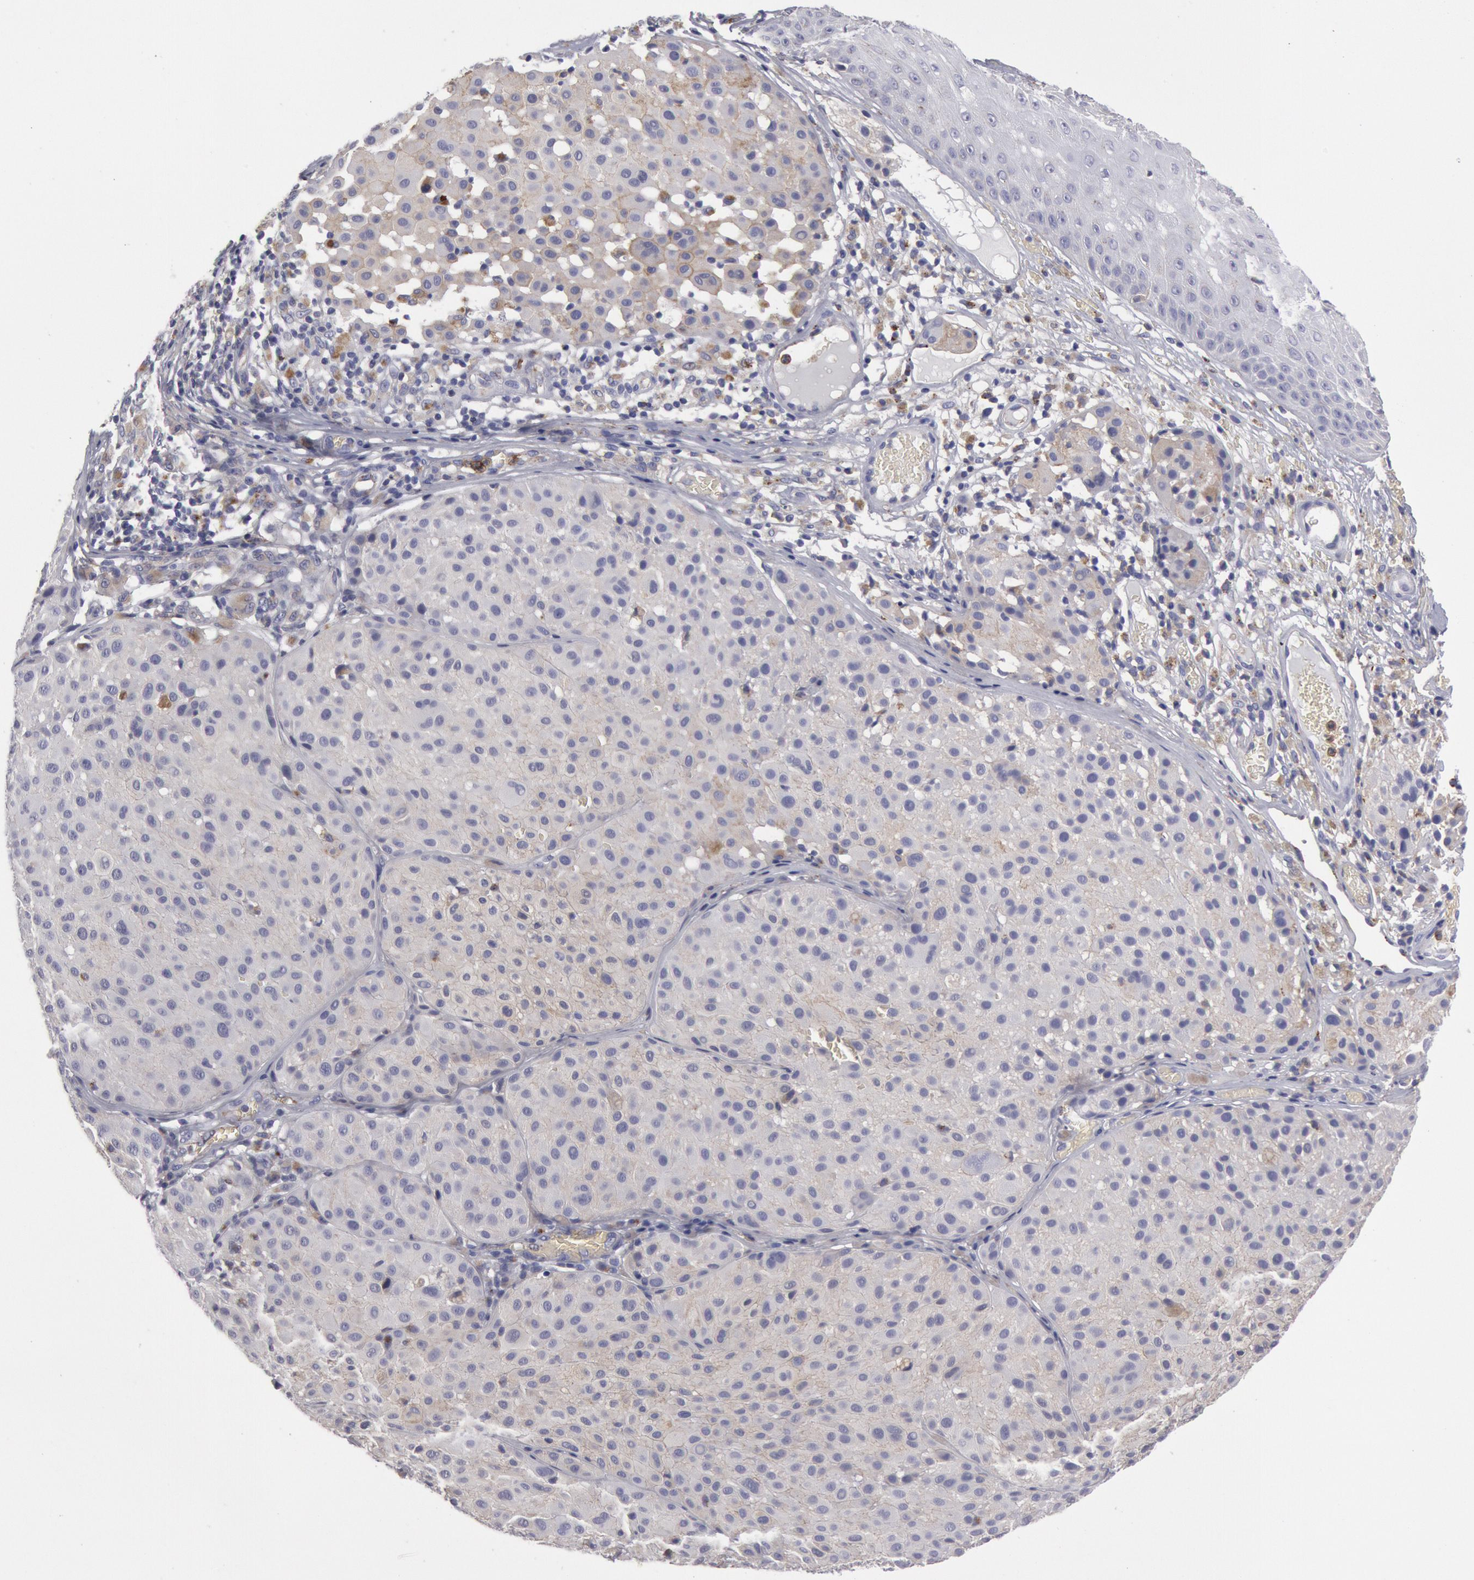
{"staining": {"intensity": "negative", "quantity": "none", "location": "none"}, "tissue": "melanoma", "cell_type": "Tumor cells", "image_type": "cancer", "snomed": [{"axis": "morphology", "description": "Malignant melanoma, NOS"}, {"axis": "topography", "description": "Skin"}], "caption": "Histopathology image shows no protein positivity in tumor cells of melanoma tissue.", "gene": "FLOT1", "patient": {"sex": "male", "age": 36}}